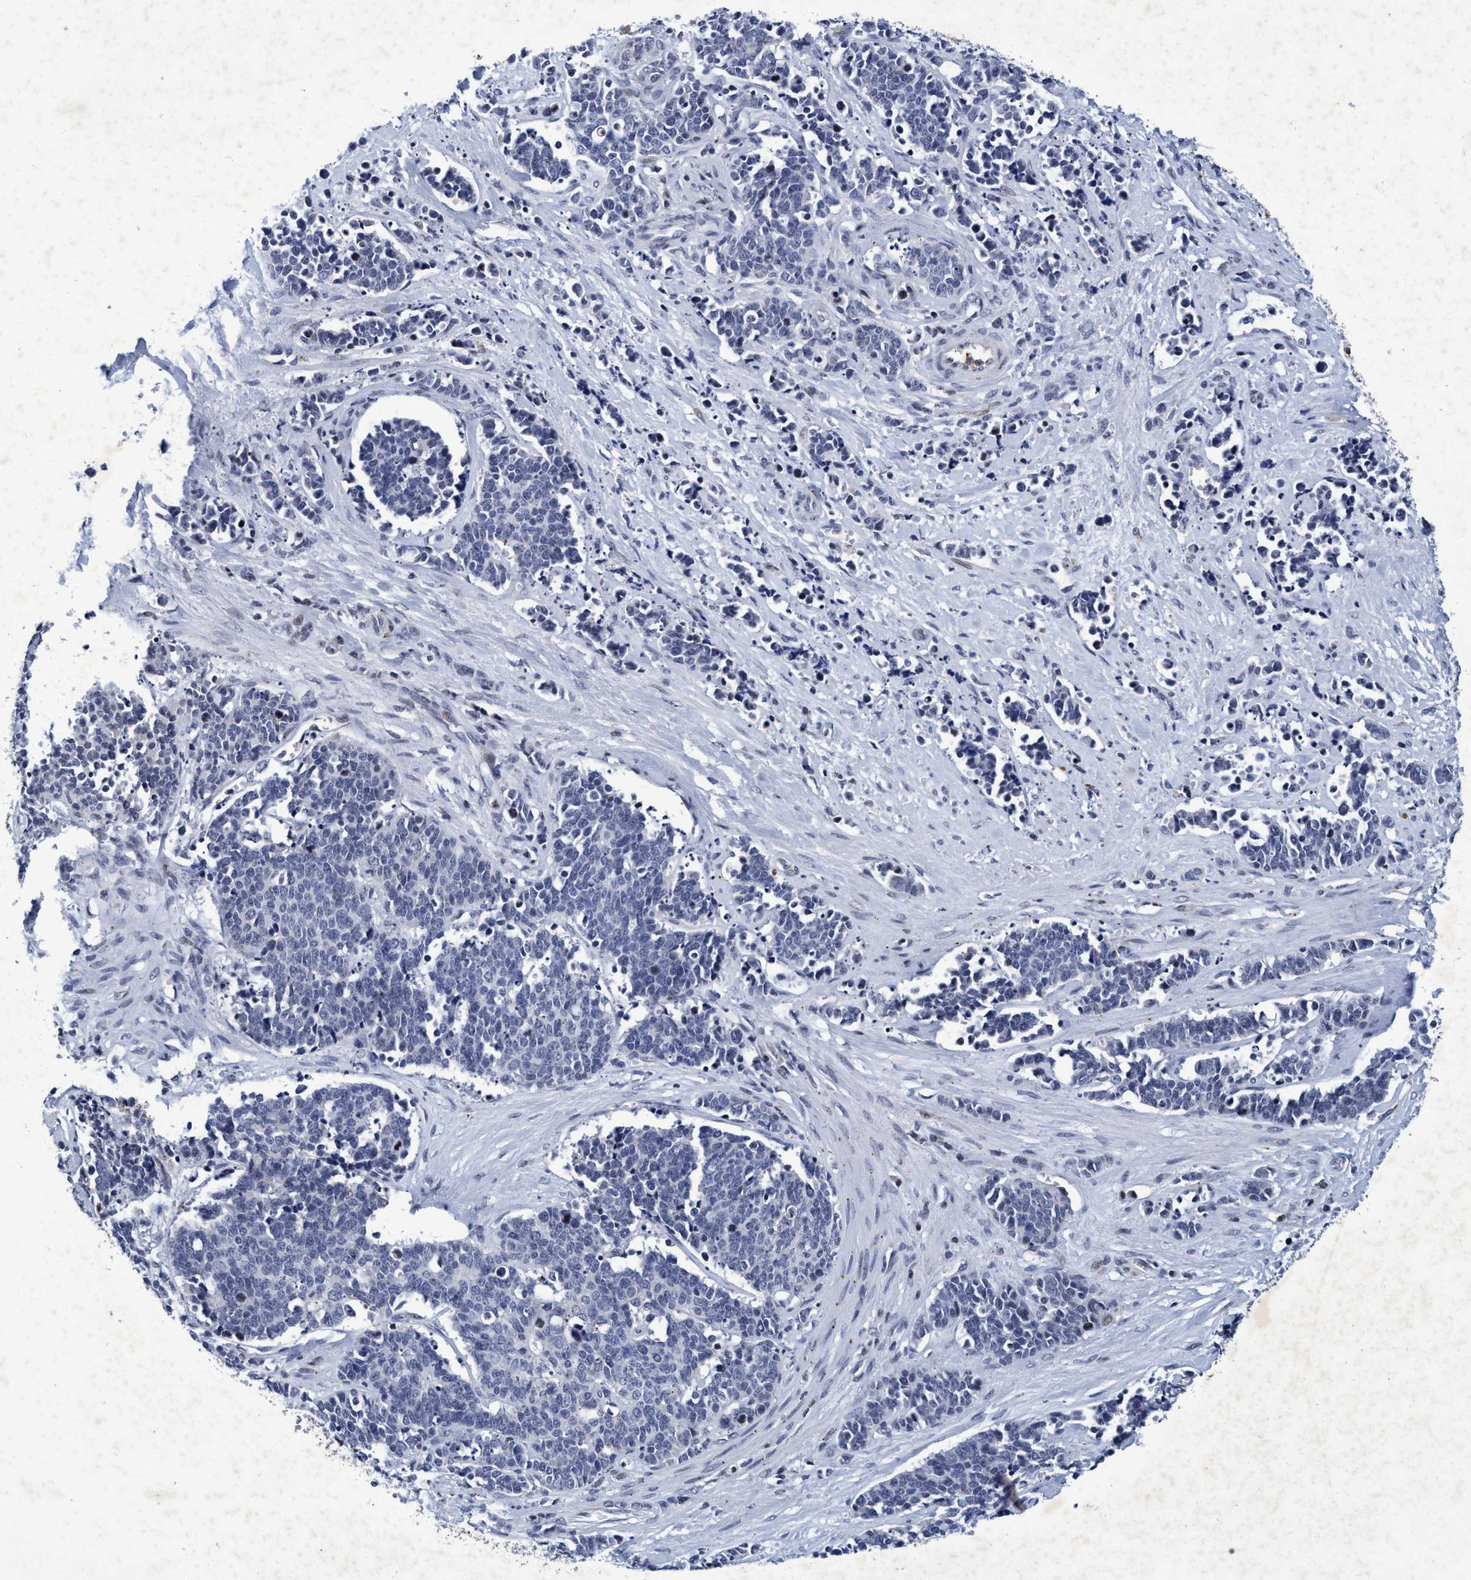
{"staining": {"intensity": "negative", "quantity": "none", "location": "none"}, "tissue": "cervical cancer", "cell_type": "Tumor cells", "image_type": "cancer", "snomed": [{"axis": "morphology", "description": "Squamous cell carcinoma, NOS"}, {"axis": "topography", "description": "Cervix"}], "caption": "DAB (3,3'-diaminobenzidine) immunohistochemical staining of human cervical cancer (squamous cell carcinoma) displays no significant positivity in tumor cells.", "gene": "GRB14", "patient": {"sex": "female", "age": 35}}